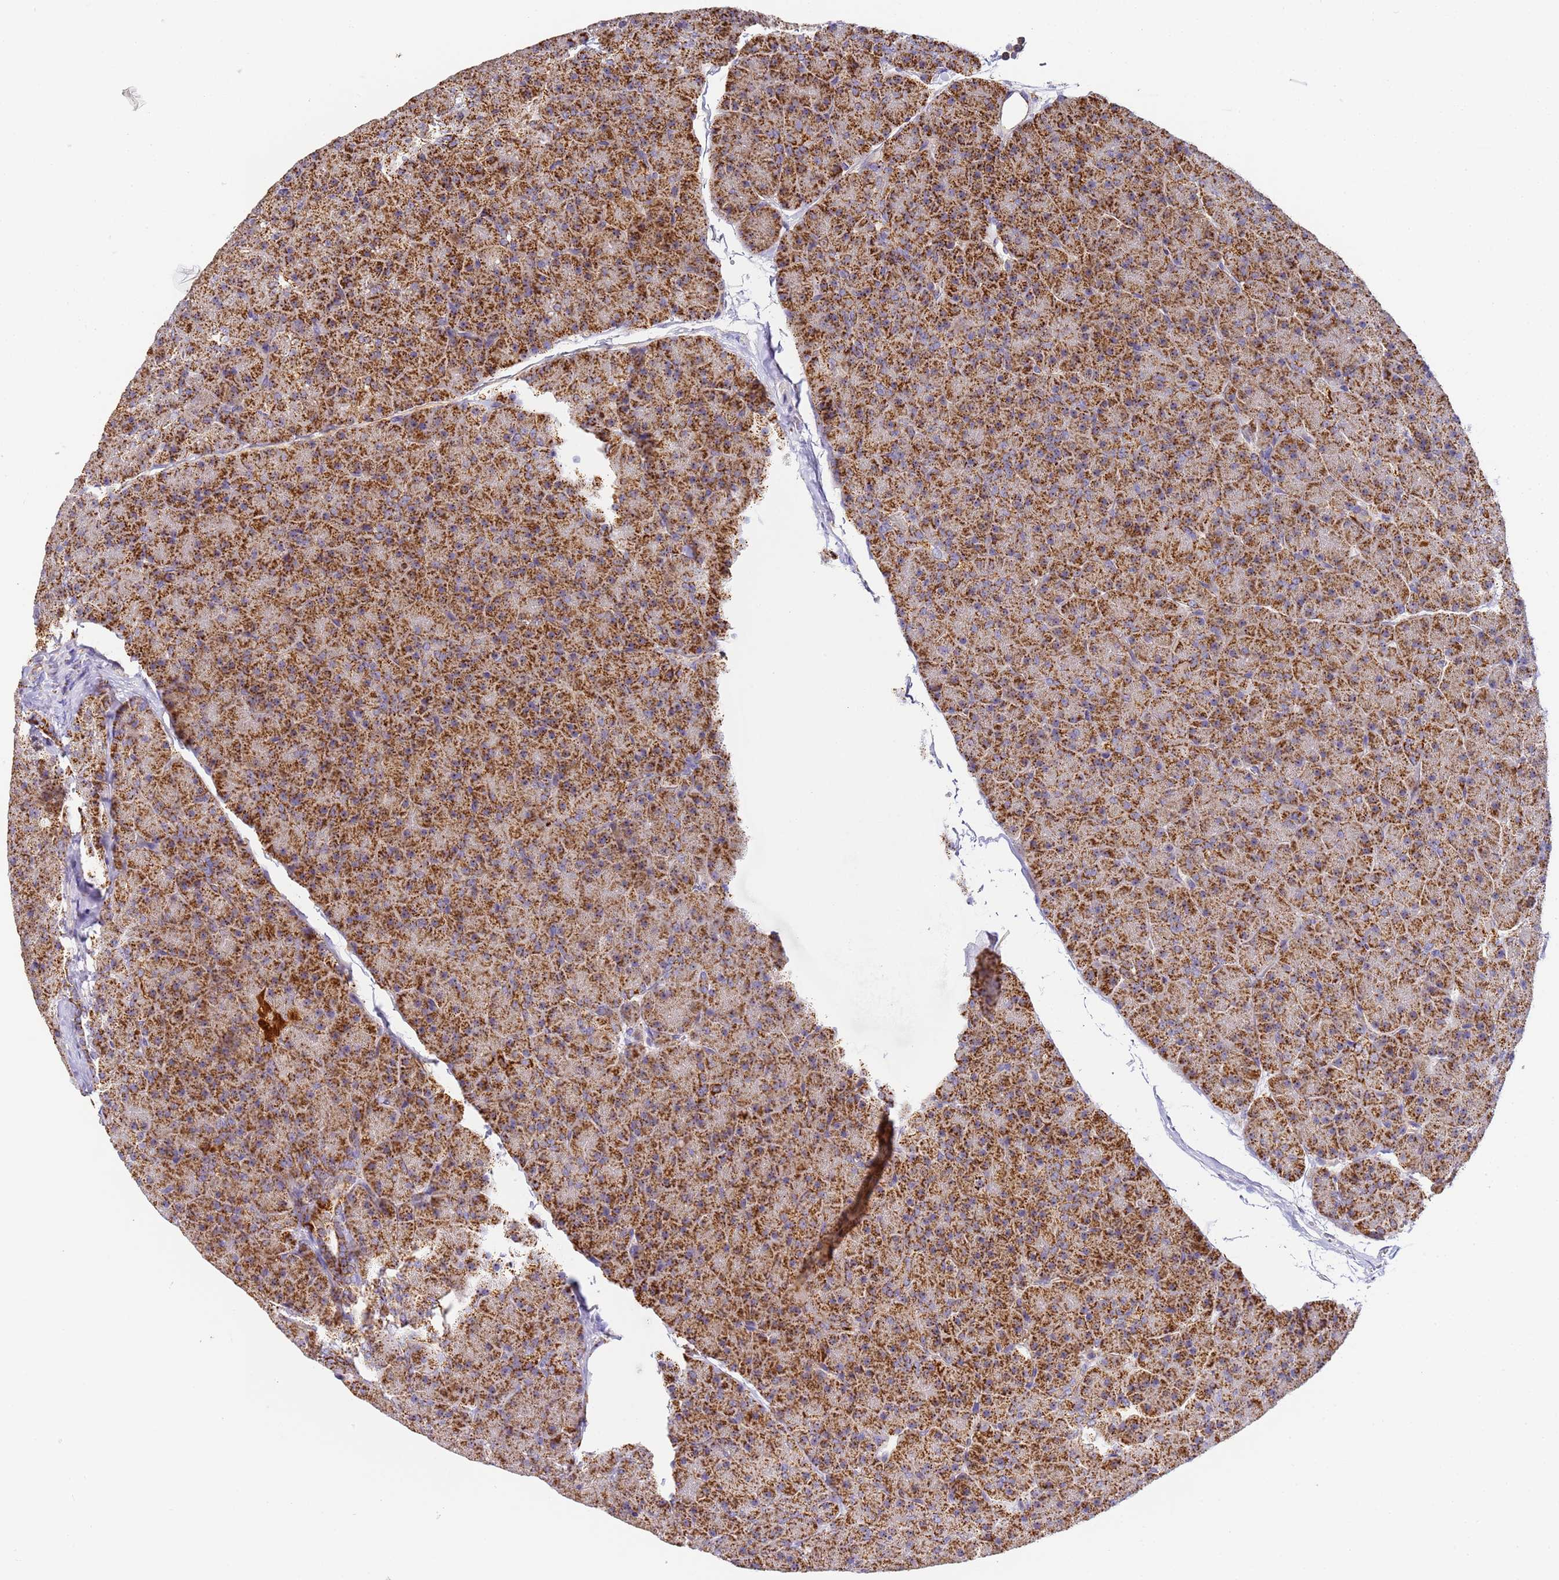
{"staining": {"intensity": "strong", "quantity": ">75%", "location": "cytoplasmic/membranous"}, "tissue": "pancreas", "cell_type": "Exocrine glandular cells", "image_type": "normal", "snomed": [{"axis": "morphology", "description": "Normal tissue, NOS"}, {"axis": "topography", "description": "Pancreas"}], "caption": "Immunohistochemical staining of normal human pancreas demonstrates high levels of strong cytoplasmic/membranous expression in about >75% of exocrine glandular cells. The protein is stained brown, and the nuclei are stained in blue (DAB IHC with brightfield microscopy, high magnification).", "gene": "FRG2B", "patient": {"sex": "male", "age": 36}}